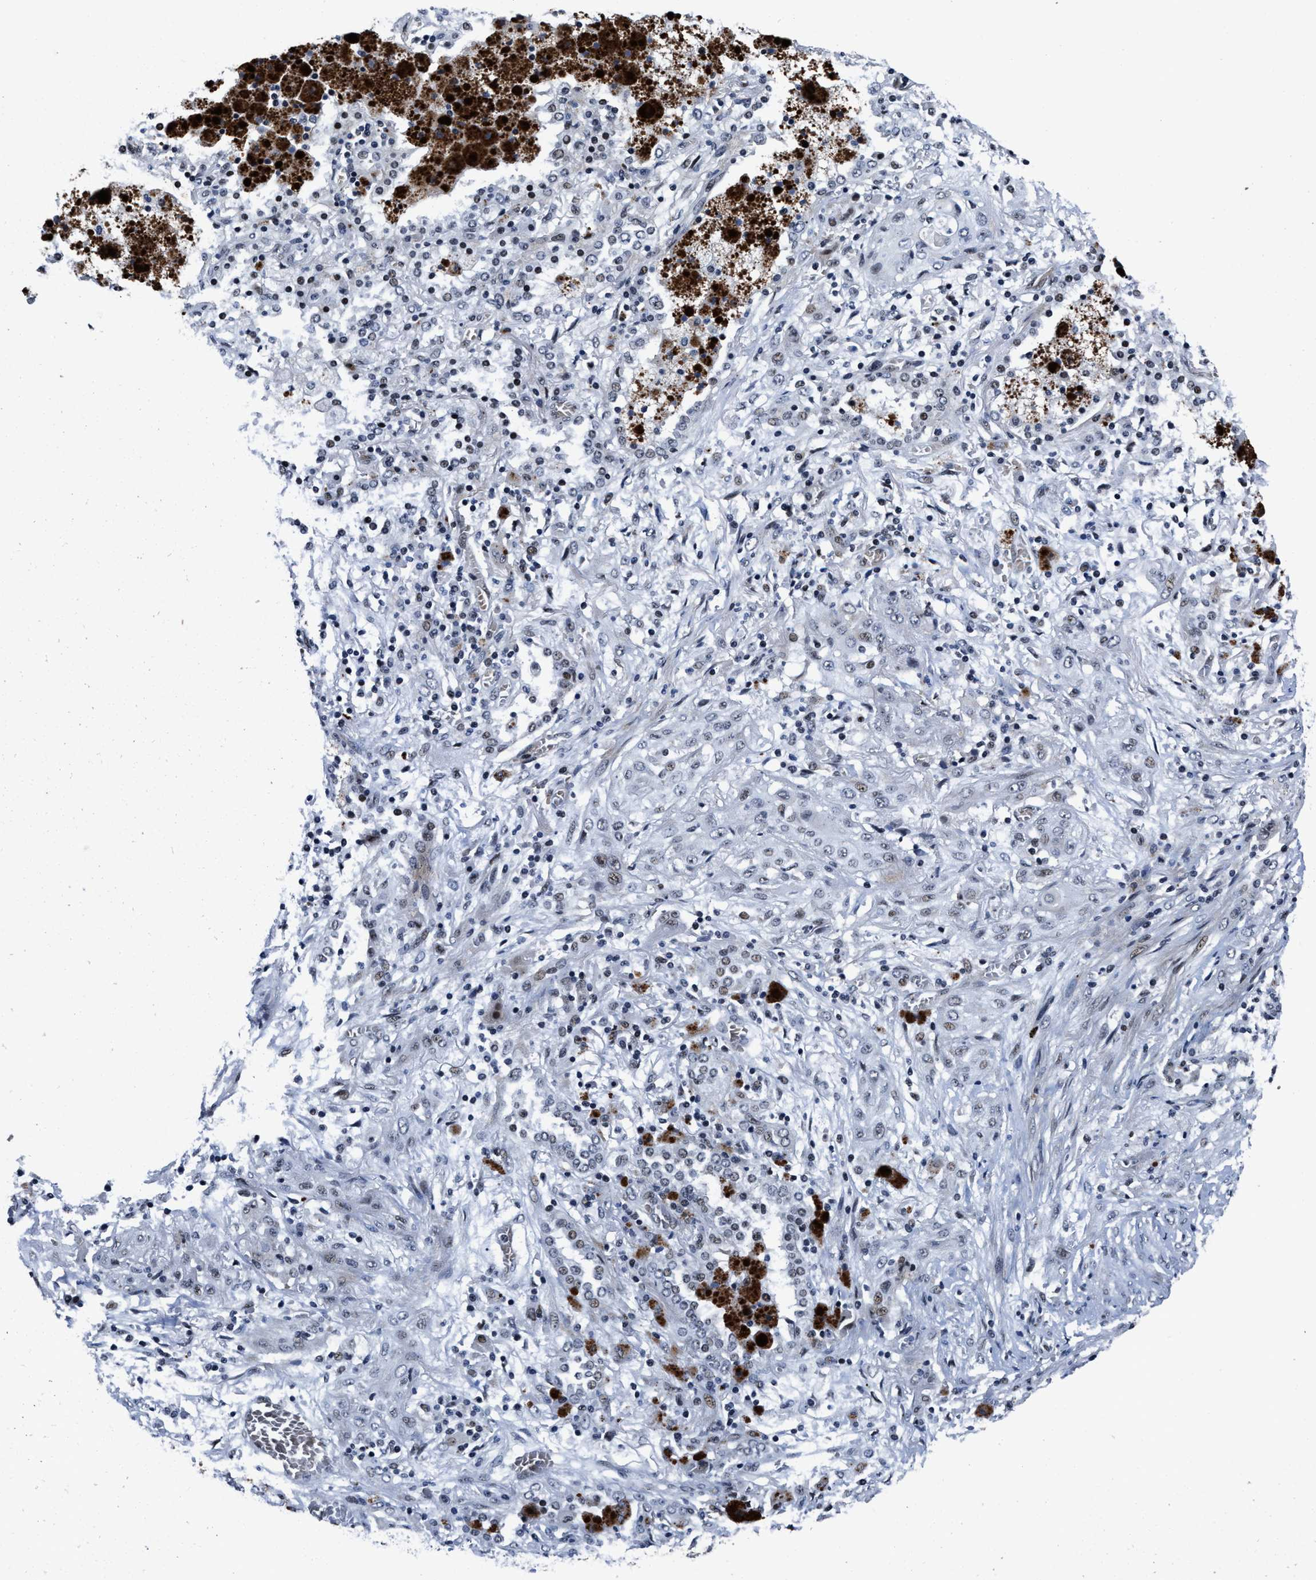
{"staining": {"intensity": "negative", "quantity": "none", "location": "none"}, "tissue": "lung cancer", "cell_type": "Tumor cells", "image_type": "cancer", "snomed": [{"axis": "morphology", "description": "Squamous cell carcinoma, NOS"}, {"axis": "topography", "description": "Lung"}], "caption": "Lung cancer stained for a protein using IHC displays no expression tumor cells.", "gene": "ZNF233", "patient": {"sex": "female", "age": 47}}